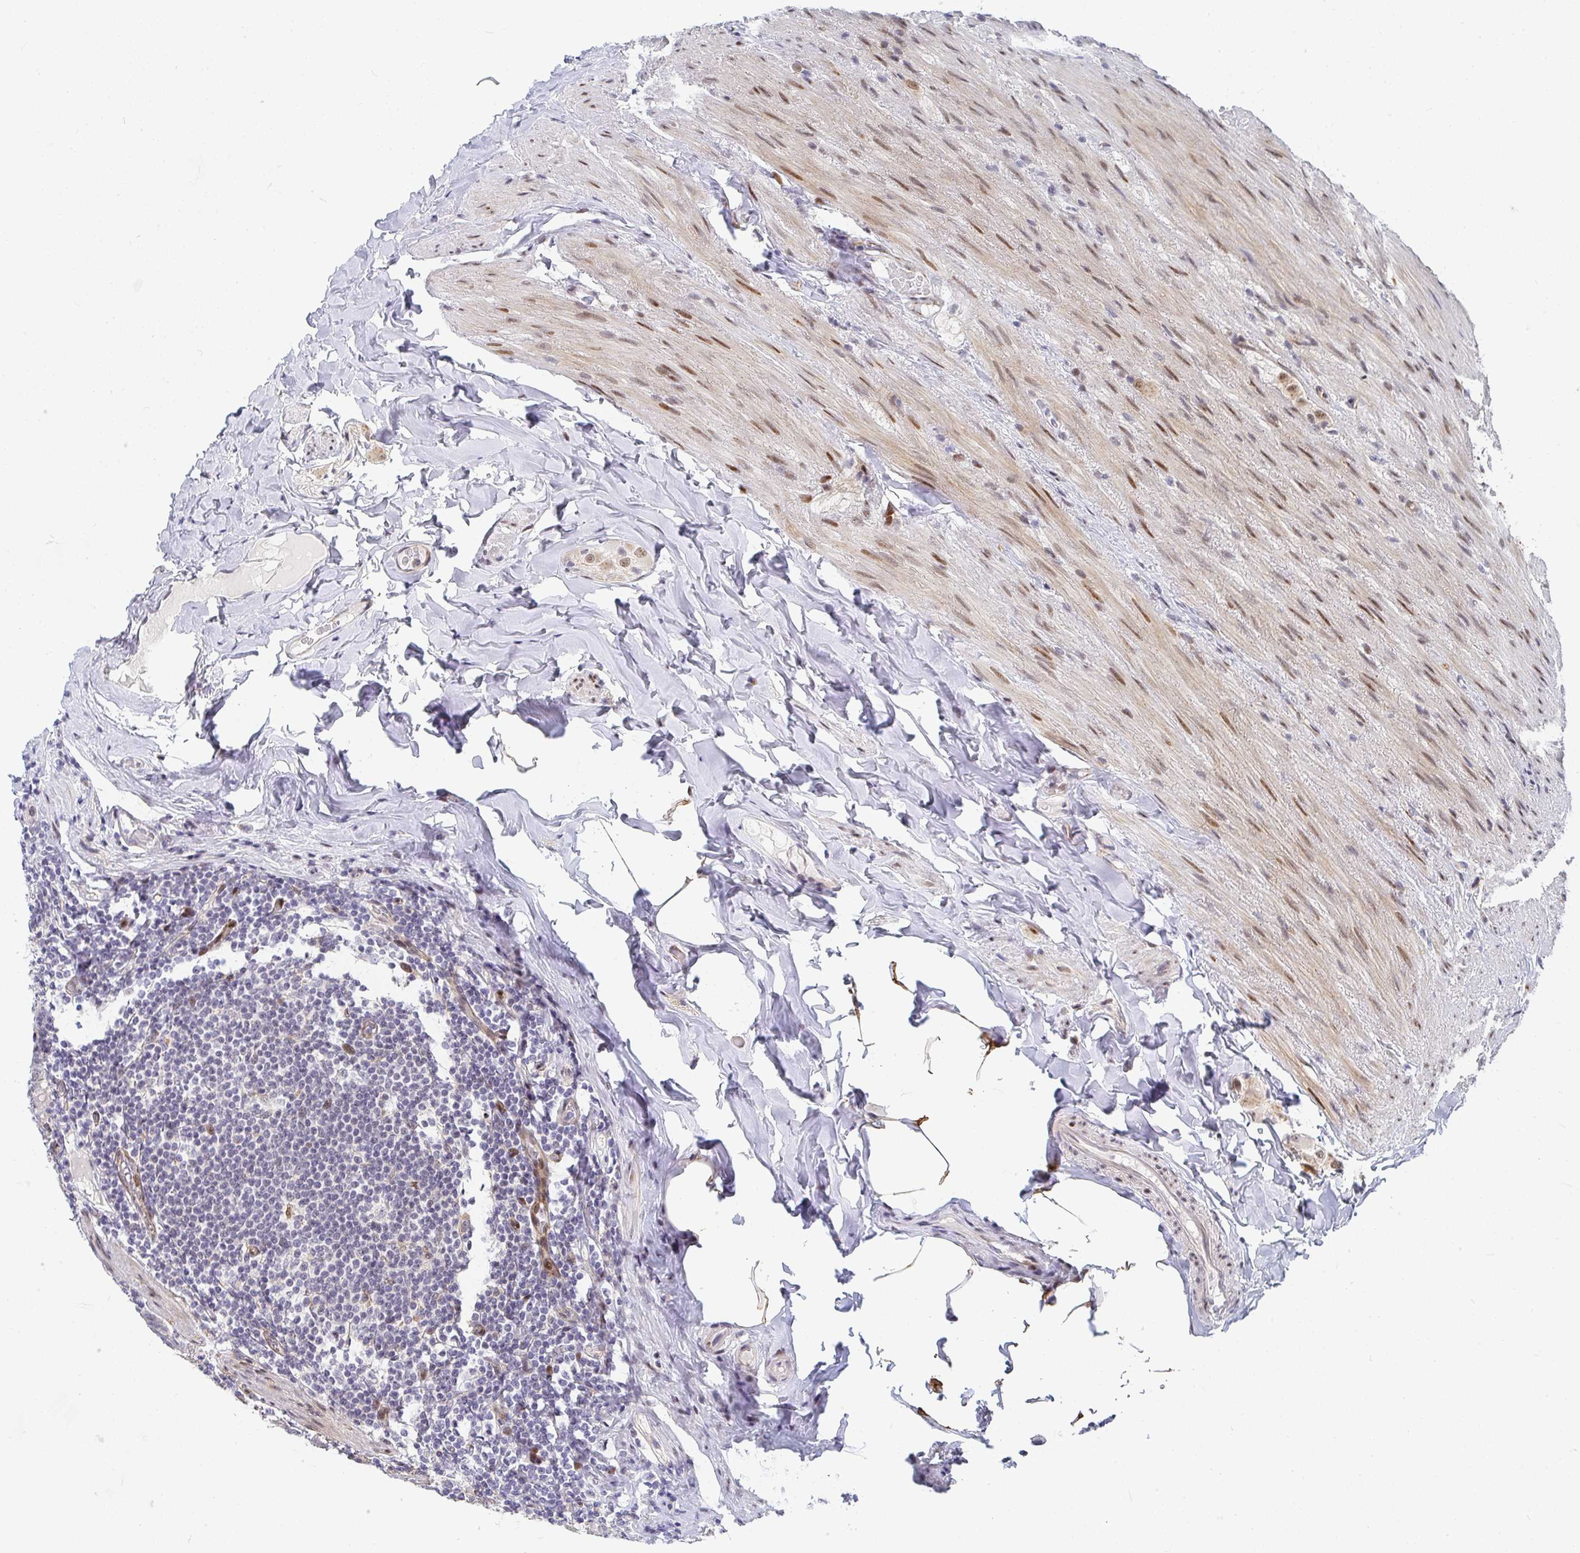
{"staining": {"intensity": "moderate", "quantity": "25%-75%", "location": "cytoplasmic/membranous"}, "tissue": "appendix", "cell_type": "Glandular cells", "image_type": "normal", "snomed": [{"axis": "morphology", "description": "Normal tissue, NOS"}, {"axis": "topography", "description": "Appendix"}], "caption": "Immunohistochemical staining of normal human appendix reveals medium levels of moderate cytoplasmic/membranous expression in approximately 25%-75% of glandular cells.", "gene": "ZIC3", "patient": {"sex": "male", "age": 71}}